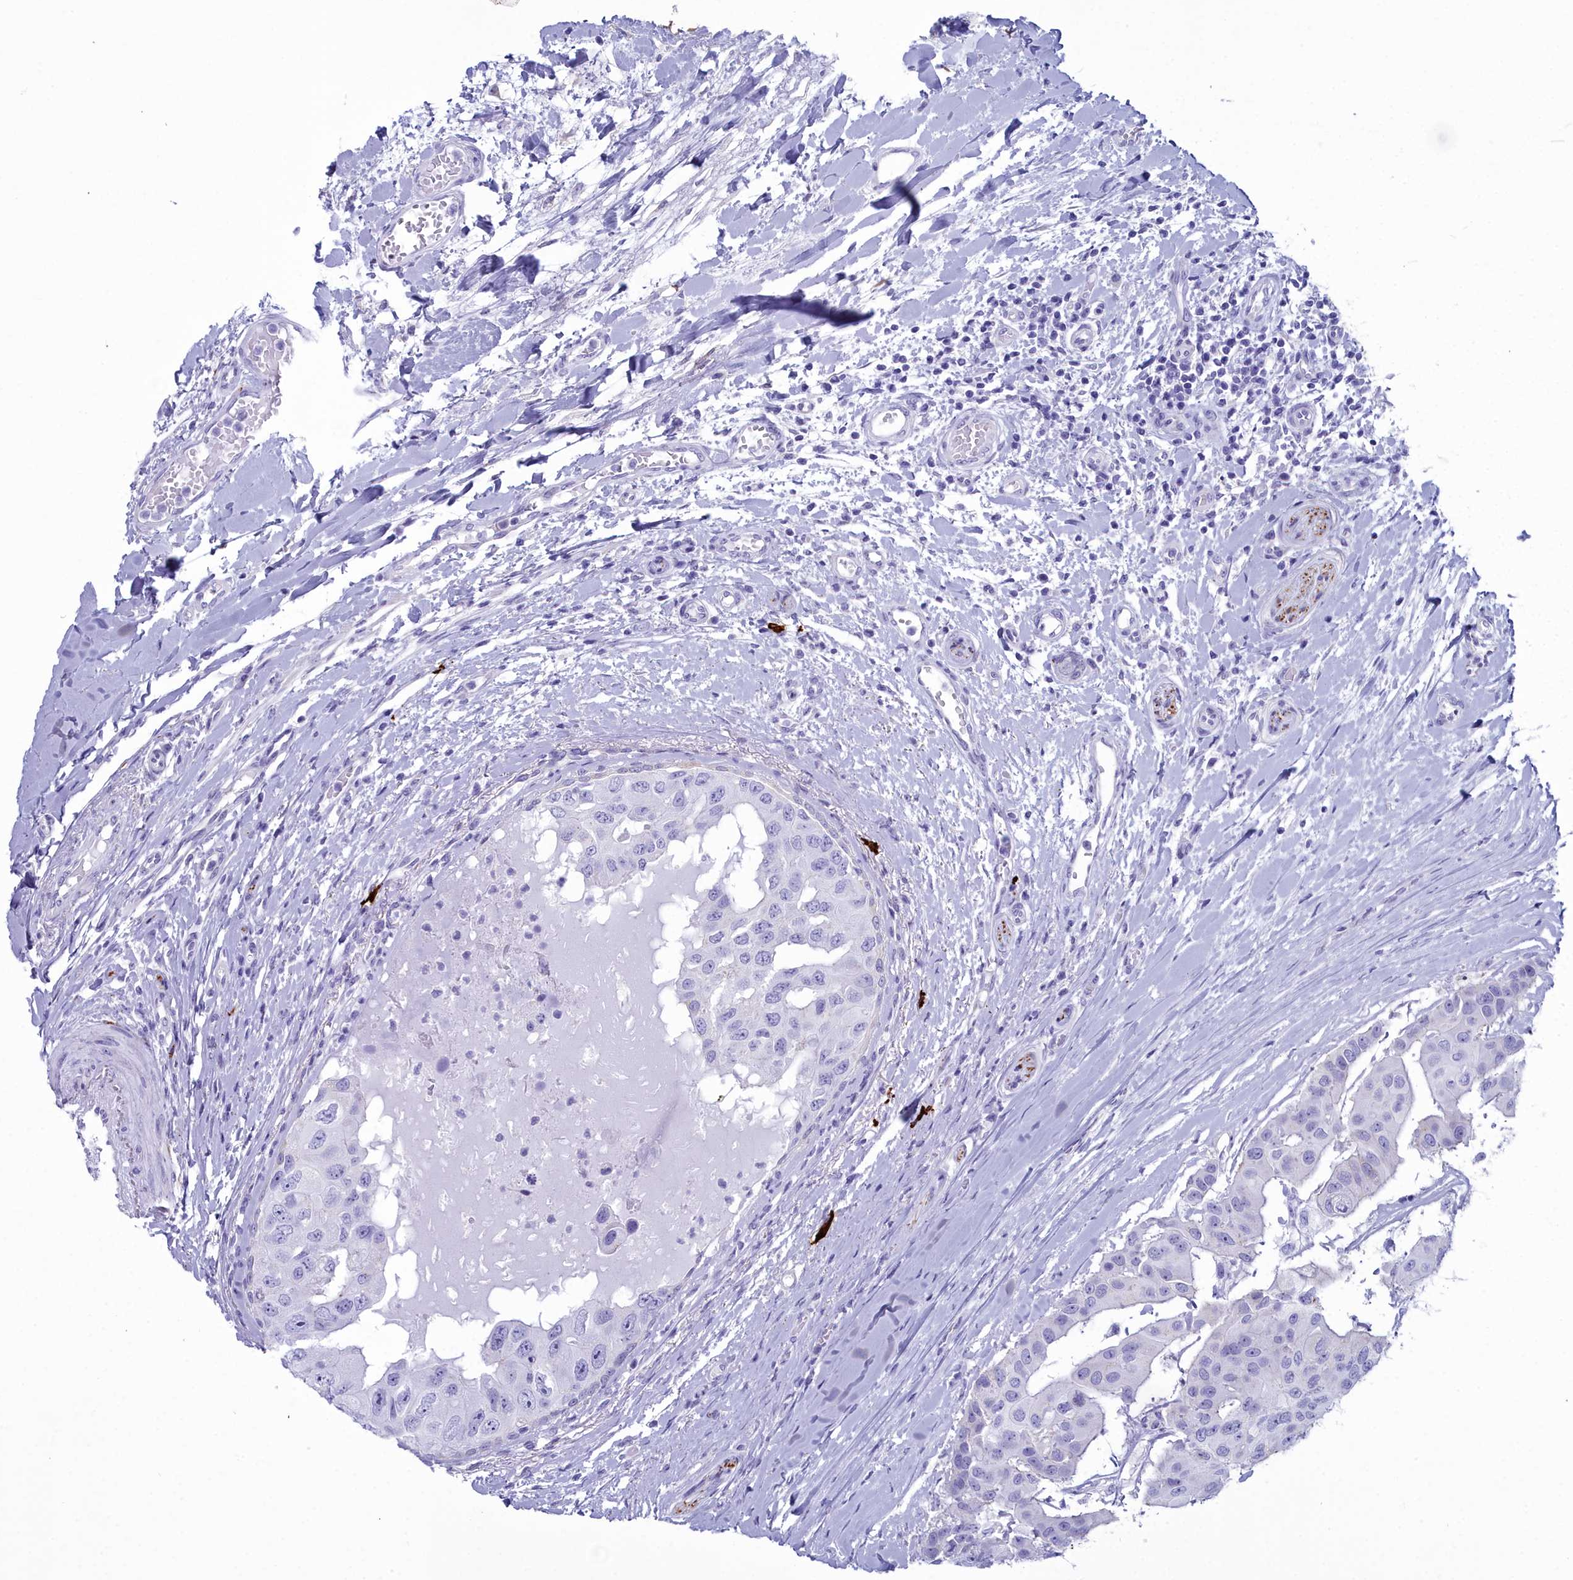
{"staining": {"intensity": "negative", "quantity": "none", "location": "none"}, "tissue": "head and neck cancer", "cell_type": "Tumor cells", "image_type": "cancer", "snomed": [{"axis": "morphology", "description": "Adenocarcinoma, NOS"}, {"axis": "morphology", "description": "Adenocarcinoma, metastatic, NOS"}, {"axis": "topography", "description": "Head-Neck"}], "caption": "High magnification brightfield microscopy of head and neck cancer (adenocarcinoma) stained with DAB (3,3'-diaminobenzidine) (brown) and counterstained with hematoxylin (blue): tumor cells show no significant expression.", "gene": "MAP6", "patient": {"sex": "male", "age": 75}}